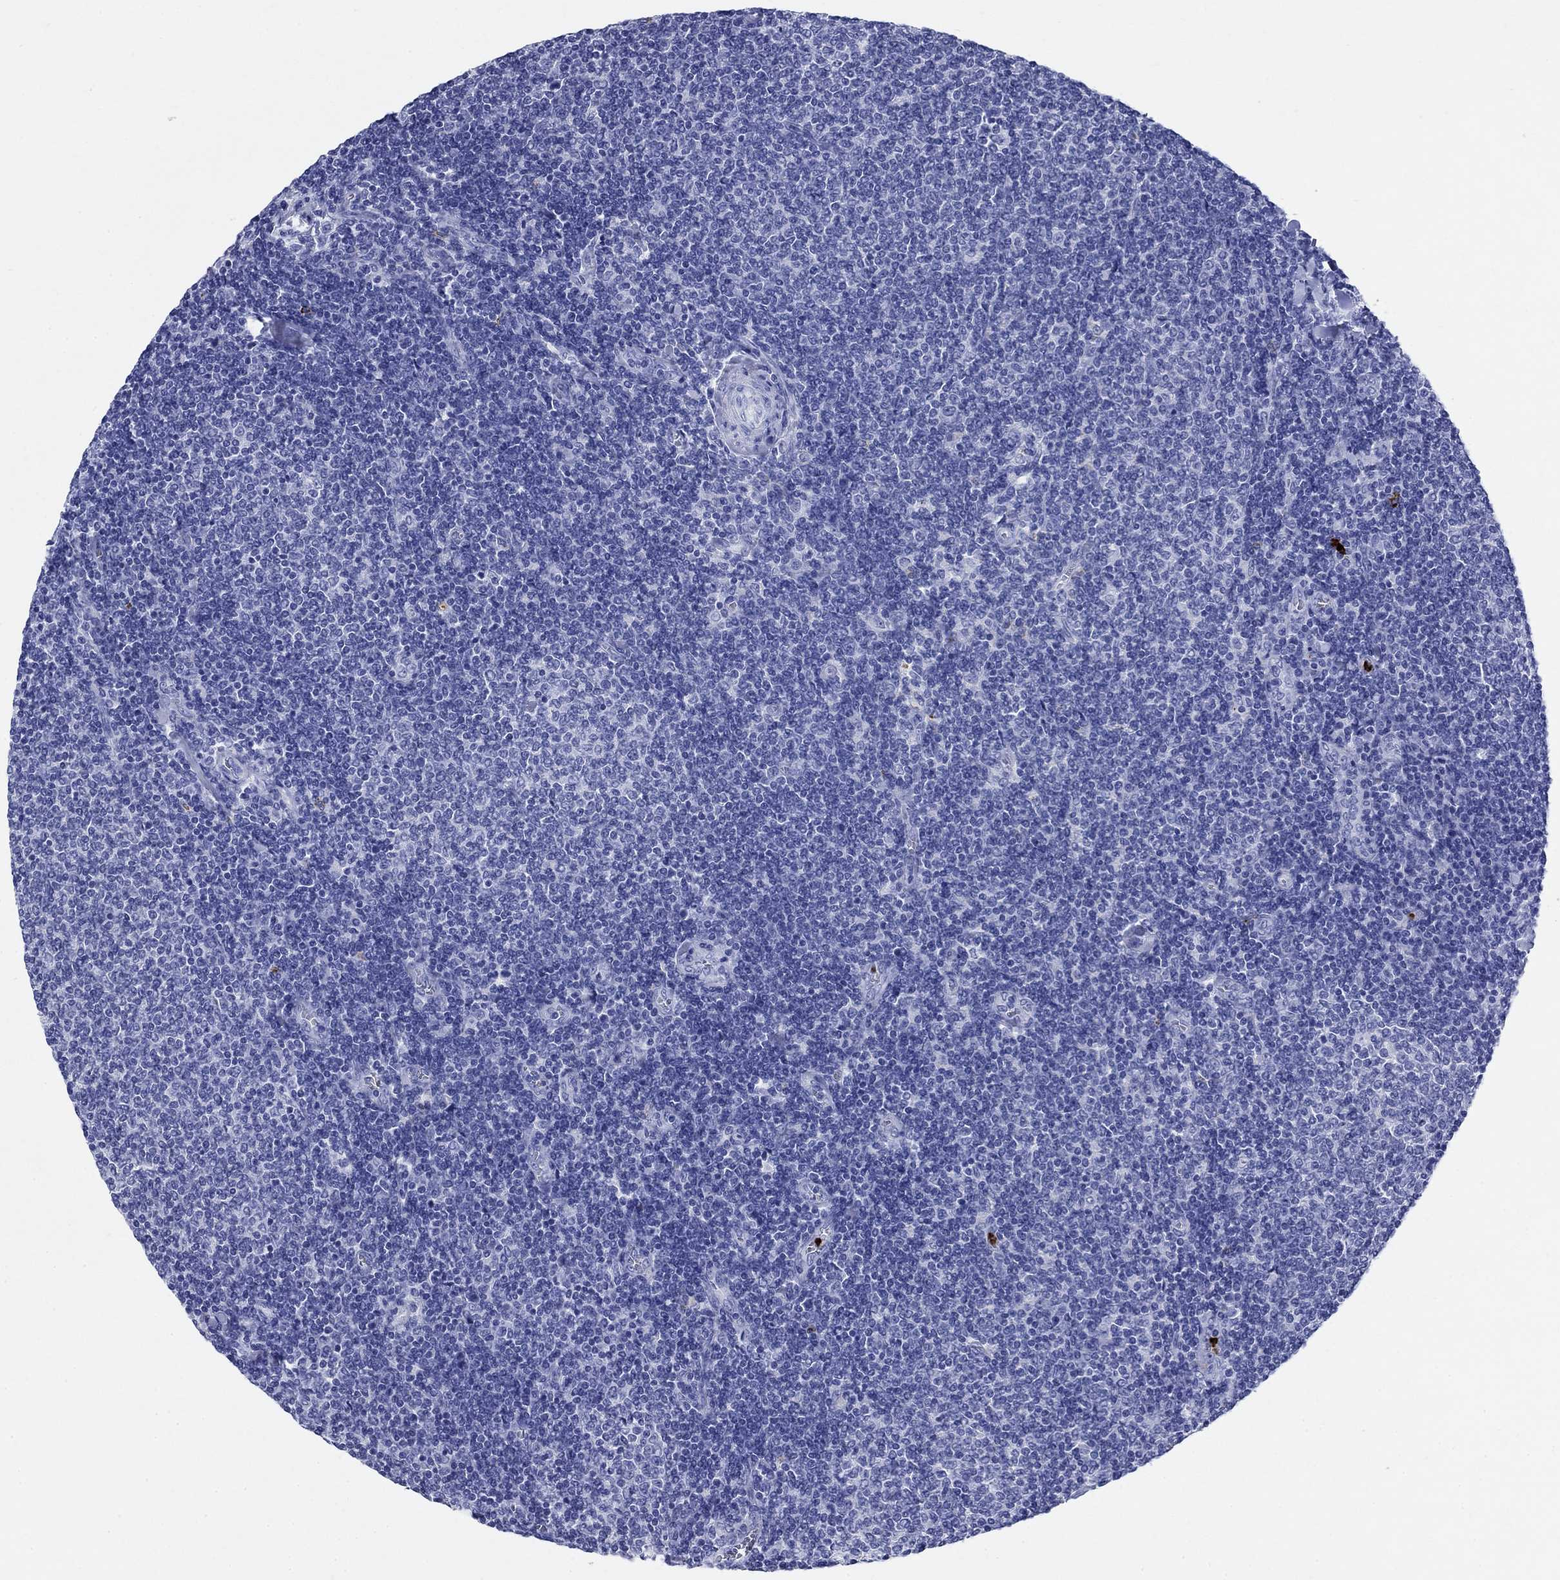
{"staining": {"intensity": "negative", "quantity": "none", "location": "none"}, "tissue": "lymphoma", "cell_type": "Tumor cells", "image_type": "cancer", "snomed": [{"axis": "morphology", "description": "Malignant lymphoma, non-Hodgkin's type, Low grade"}, {"axis": "topography", "description": "Lymph node"}], "caption": "A photomicrograph of human lymphoma is negative for staining in tumor cells. (Immunohistochemistry, brightfield microscopy, high magnification).", "gene": "AZU1", "patient": {"sex": "male", "age": 52}}